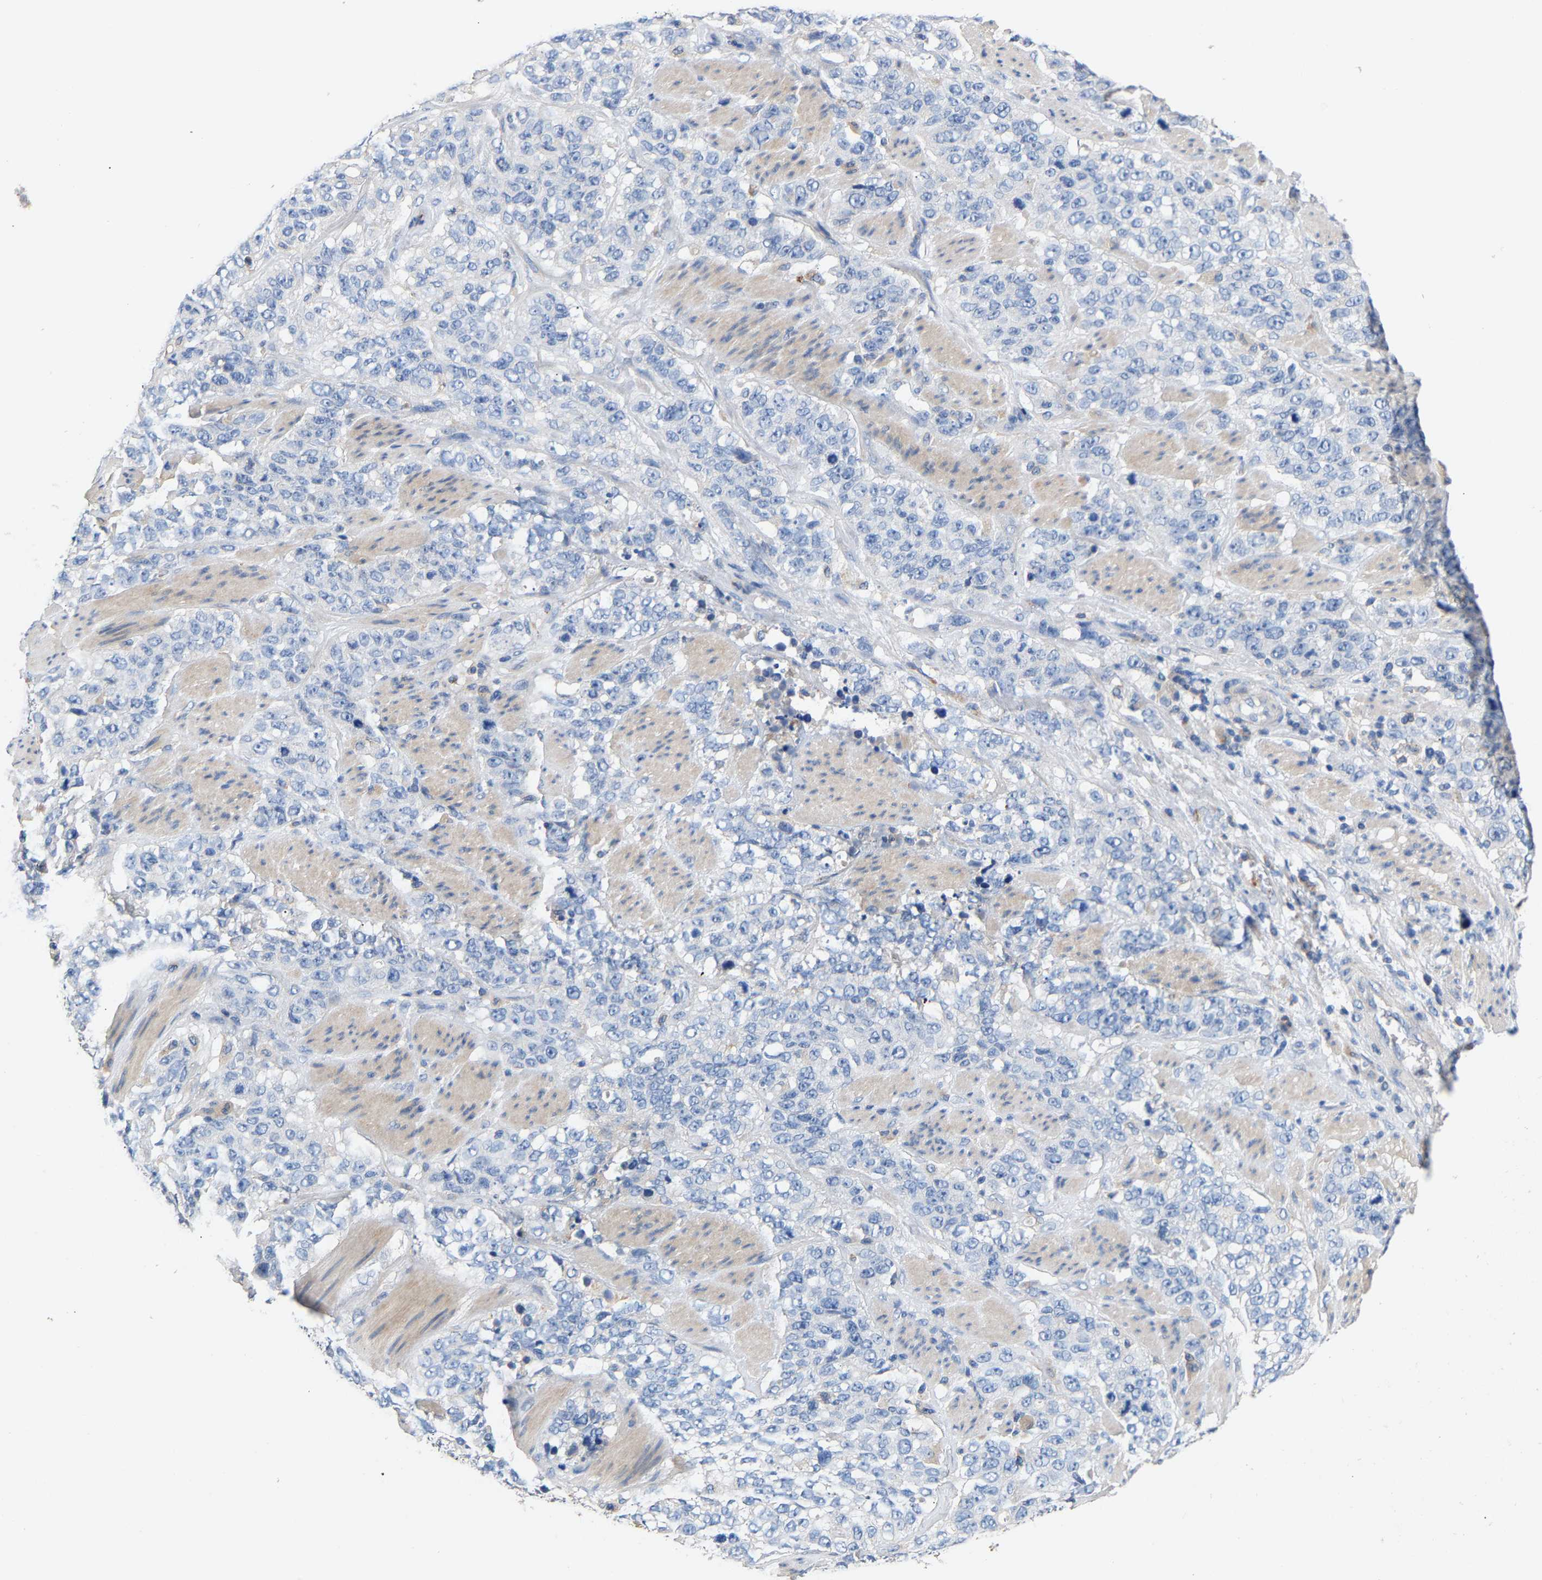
{"staining": {"intensity": "negative", "quantity": "none", "location": "none"}, "tissue": "stomach cancer", "cell_type": "Tumor cells", "image_type": "cancer", "snomed": [{"axis": "morphology", "description": "Adenocarcinoma, NOS"}, {"axis": "topography", "description": "Stomach"}], "caption": "DAB immunohistochemical staining of stomach cancer (adenocarcinoma) shows no significant positivity in tumor cells.", "gene": "CCDC171", "patient": {"sex": "male", "age": 48}}